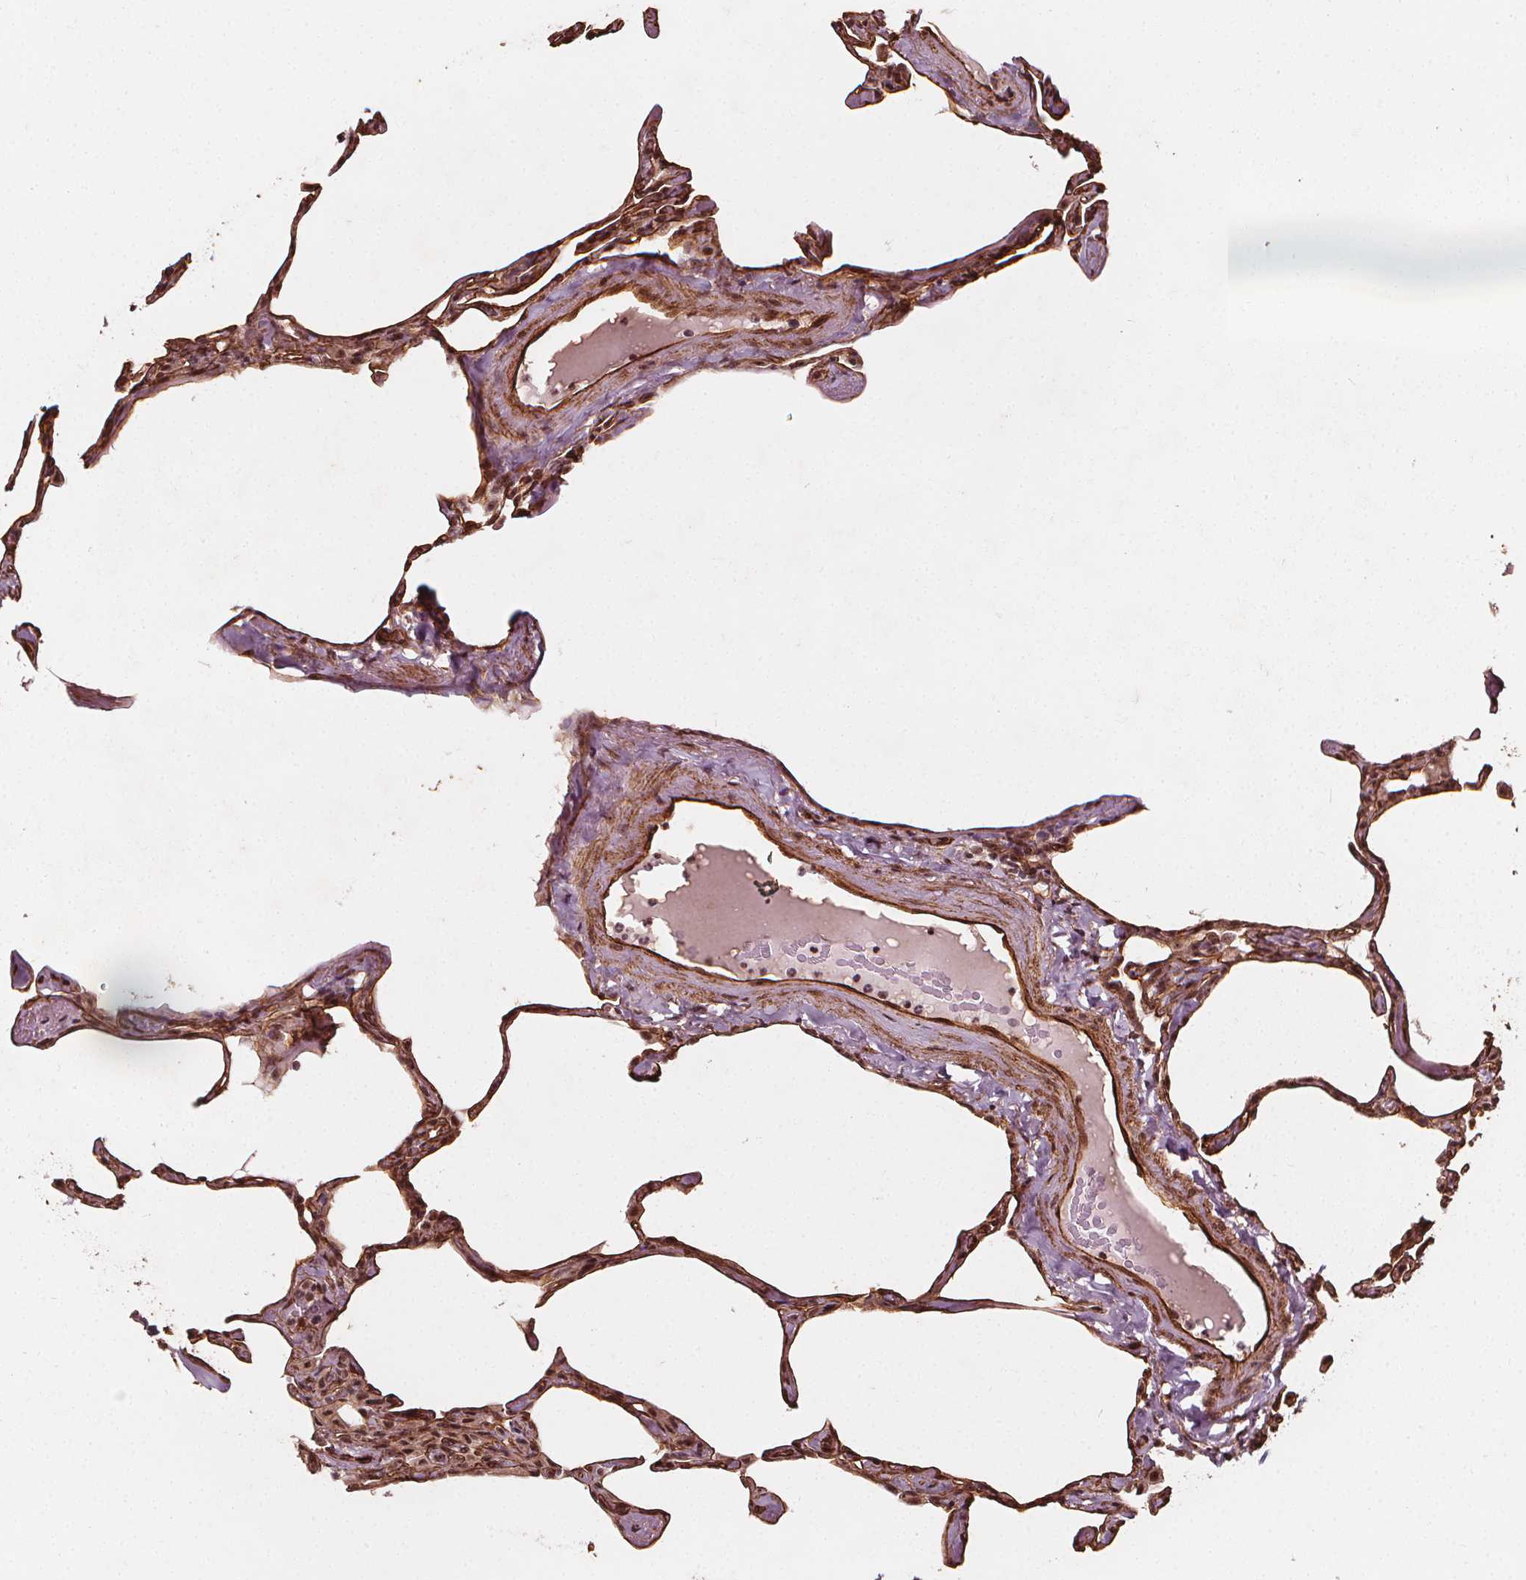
{"staining": {"intensity": "moderate", "quantity": ">75%", "location": "nuclear"}, "tissue": "lung", "cell_type": "Alveolar cells", "image_type": "normal", "snomed": [{"axis": "morphology", "description": "Normal tissue, NOS"}, {"axis": "topography", "description": "Lung"}], "caption": "Immunohistochemistry (IHC) staining of benign lung, which shows medium levels of moderate nuclear expression in approximately >75% of alveolar cells indicating moderate nuclear protein staining. The staining was performed using DAB (3,3'-diaminobenzidine) (brown) for protein detection and nuclei were counterstained in hematoxylin (blue).", "gene": "EXOSC9", "patient": {"sex": "male", "age": 65}}